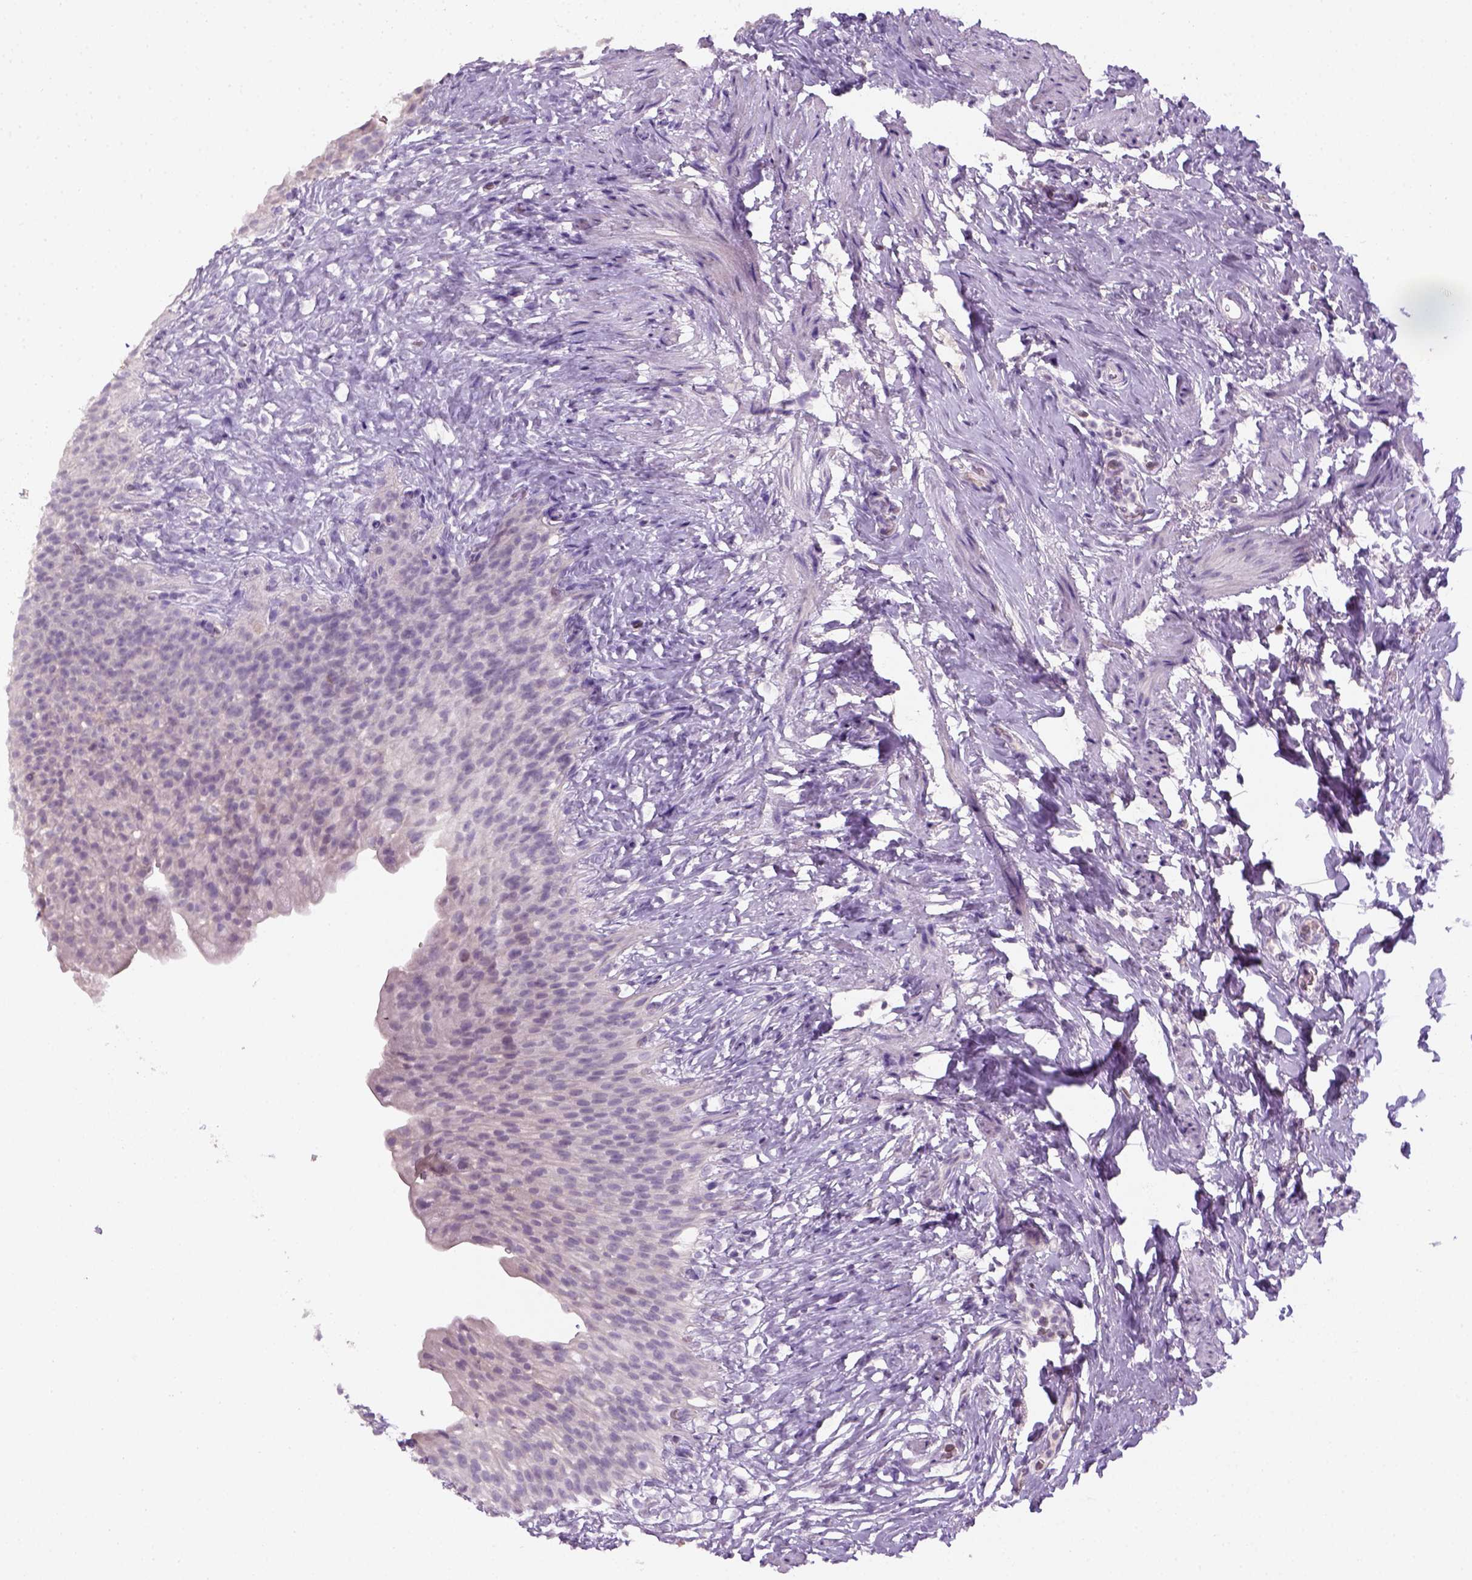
{"staining": {"intensity": "negative", "quantity": "none", "location": "none"}, "tissue": "urinary bladder", "cell_type": "Urothelial cells", "image_type": "normal", "snomed": [{"axis": "morphology", "description": "Normal tissue, NOS"}, {"axis": "topography", "description": "Urinary bladder"}, {"axis": "topography", "description": "Prostate"}], "caption": "A high-resolution histopathology image shows immunohistochemistry staining of normal urinary bladder, which displays no significant expression in urothelial cells.", "gene": "GFI1B", "patient": {"sex": "male", "age": 76}}